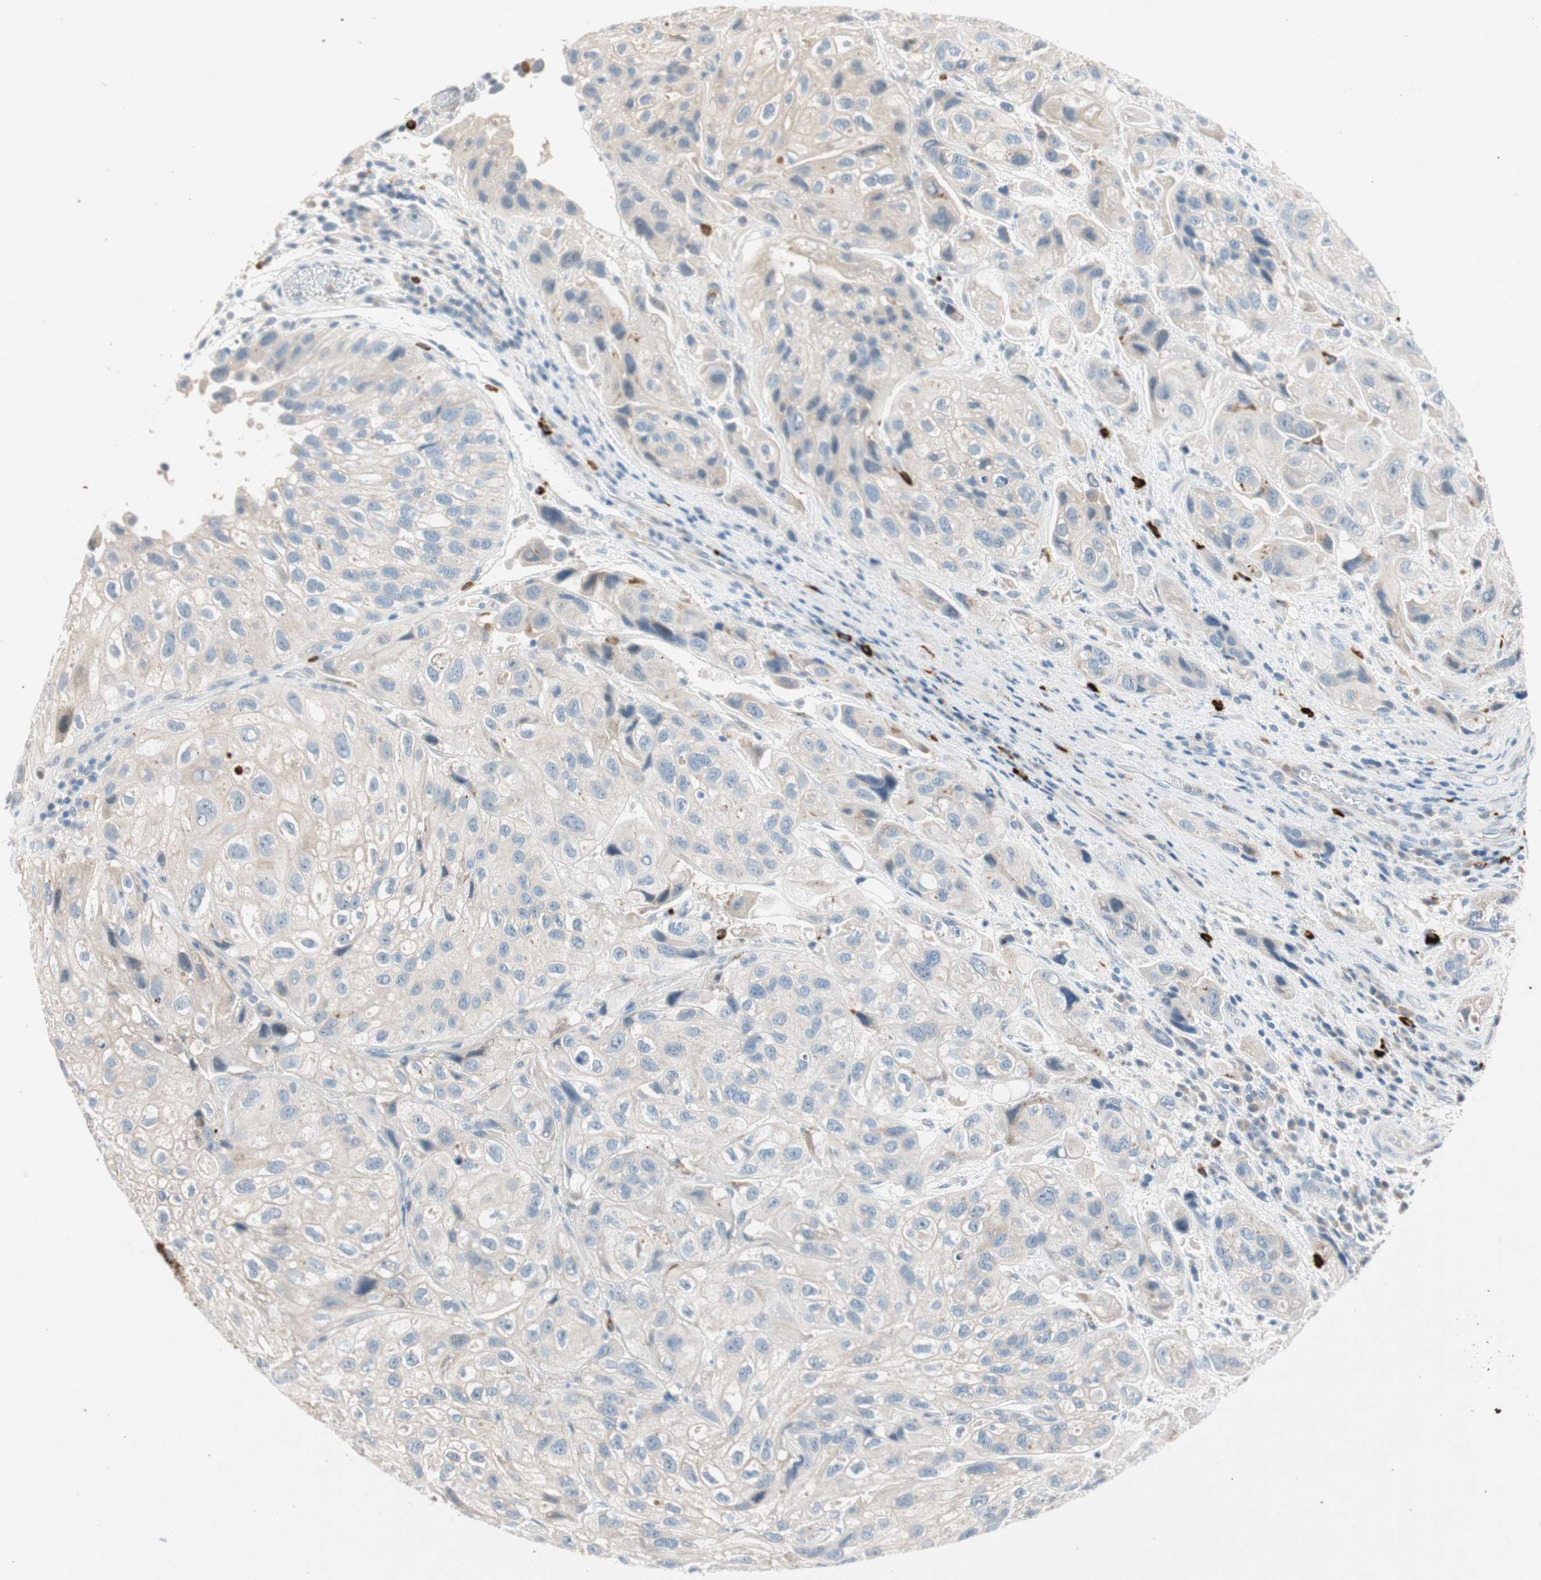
{"staining": {"intensity": "negative", "quantity": "none", "location": "none"}, "tissue": "urothelial cancer", "cell_type": "Tumor cells", "image_type": "cancer", "snomed": [{"axis": "morphology", "description": "Urothelial carcinoma, High grade"}, {"axis": "topography", "description": "Urinary bladder"}], "caption": "High power microscopy photomicrograph of an immunohistochemistry photomicrograph of high-grade urothelial carcinoma, revealing no significant positivity in tumor cells.", "gene": "PDZK1", "patient": {"sex": "female", "age": 64}}